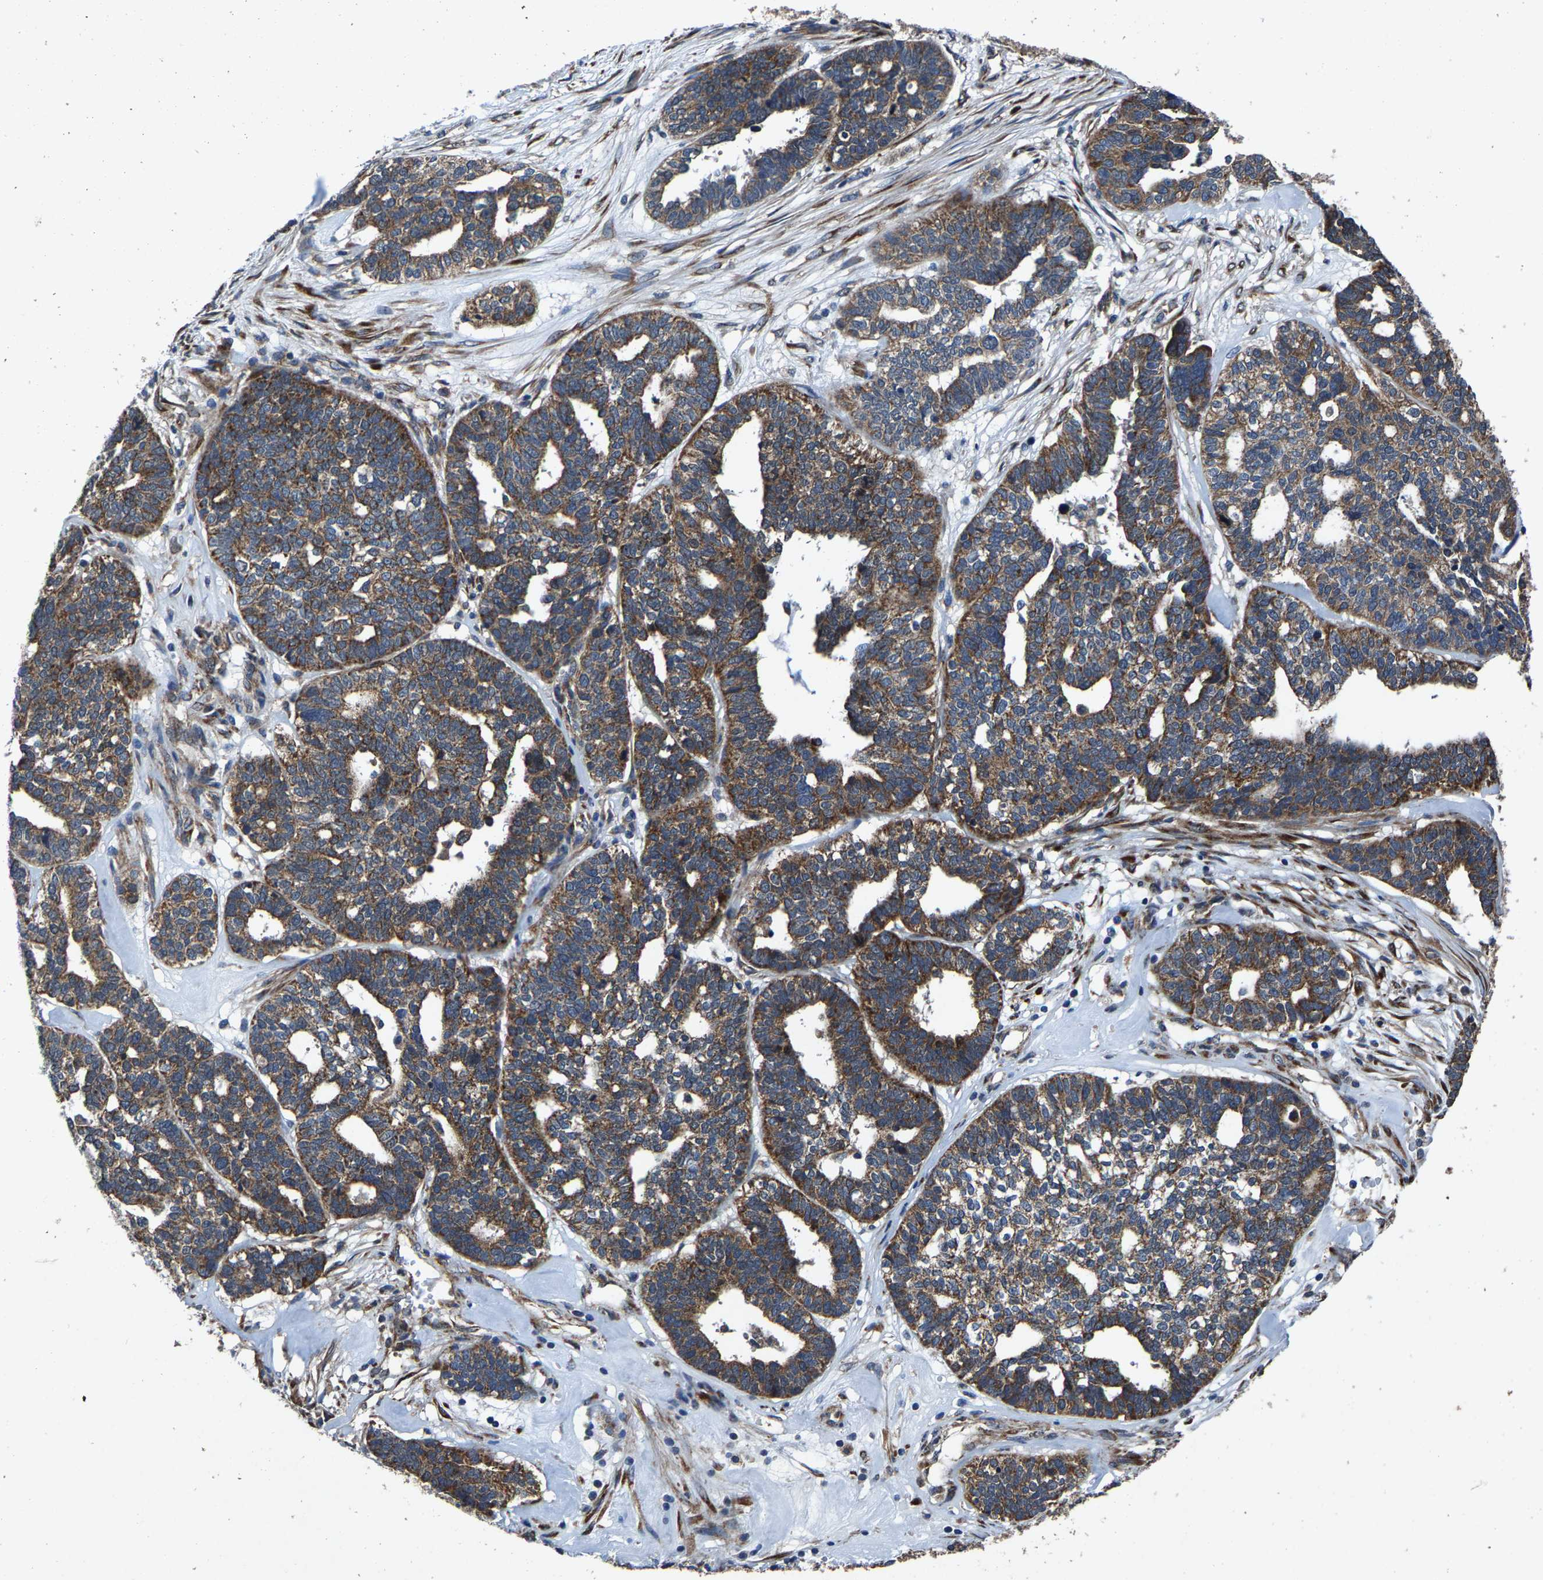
{"staining": {"intensity": "moderate", "quantity": ">75%", "location": "cytoplasmic/membranous"}, "tissue": "ovarian cancer", "cell_type": "Tumor cells", "image_type": "cancer", "snomed": [{"axis": "morphology", "description": "Cystadenocarcinoma, serous, NOS"}, {"axis": "topography", "description": "Ovary"}], "caption": "A medium amount of moderate cytoplasmic/membranous staining is identified in about >75% of tumor cells in serous cystadenocarcinoma (ovarian) tissue.", "gene": "PDP1", "patient": {"sex": "female", "age": 59}}